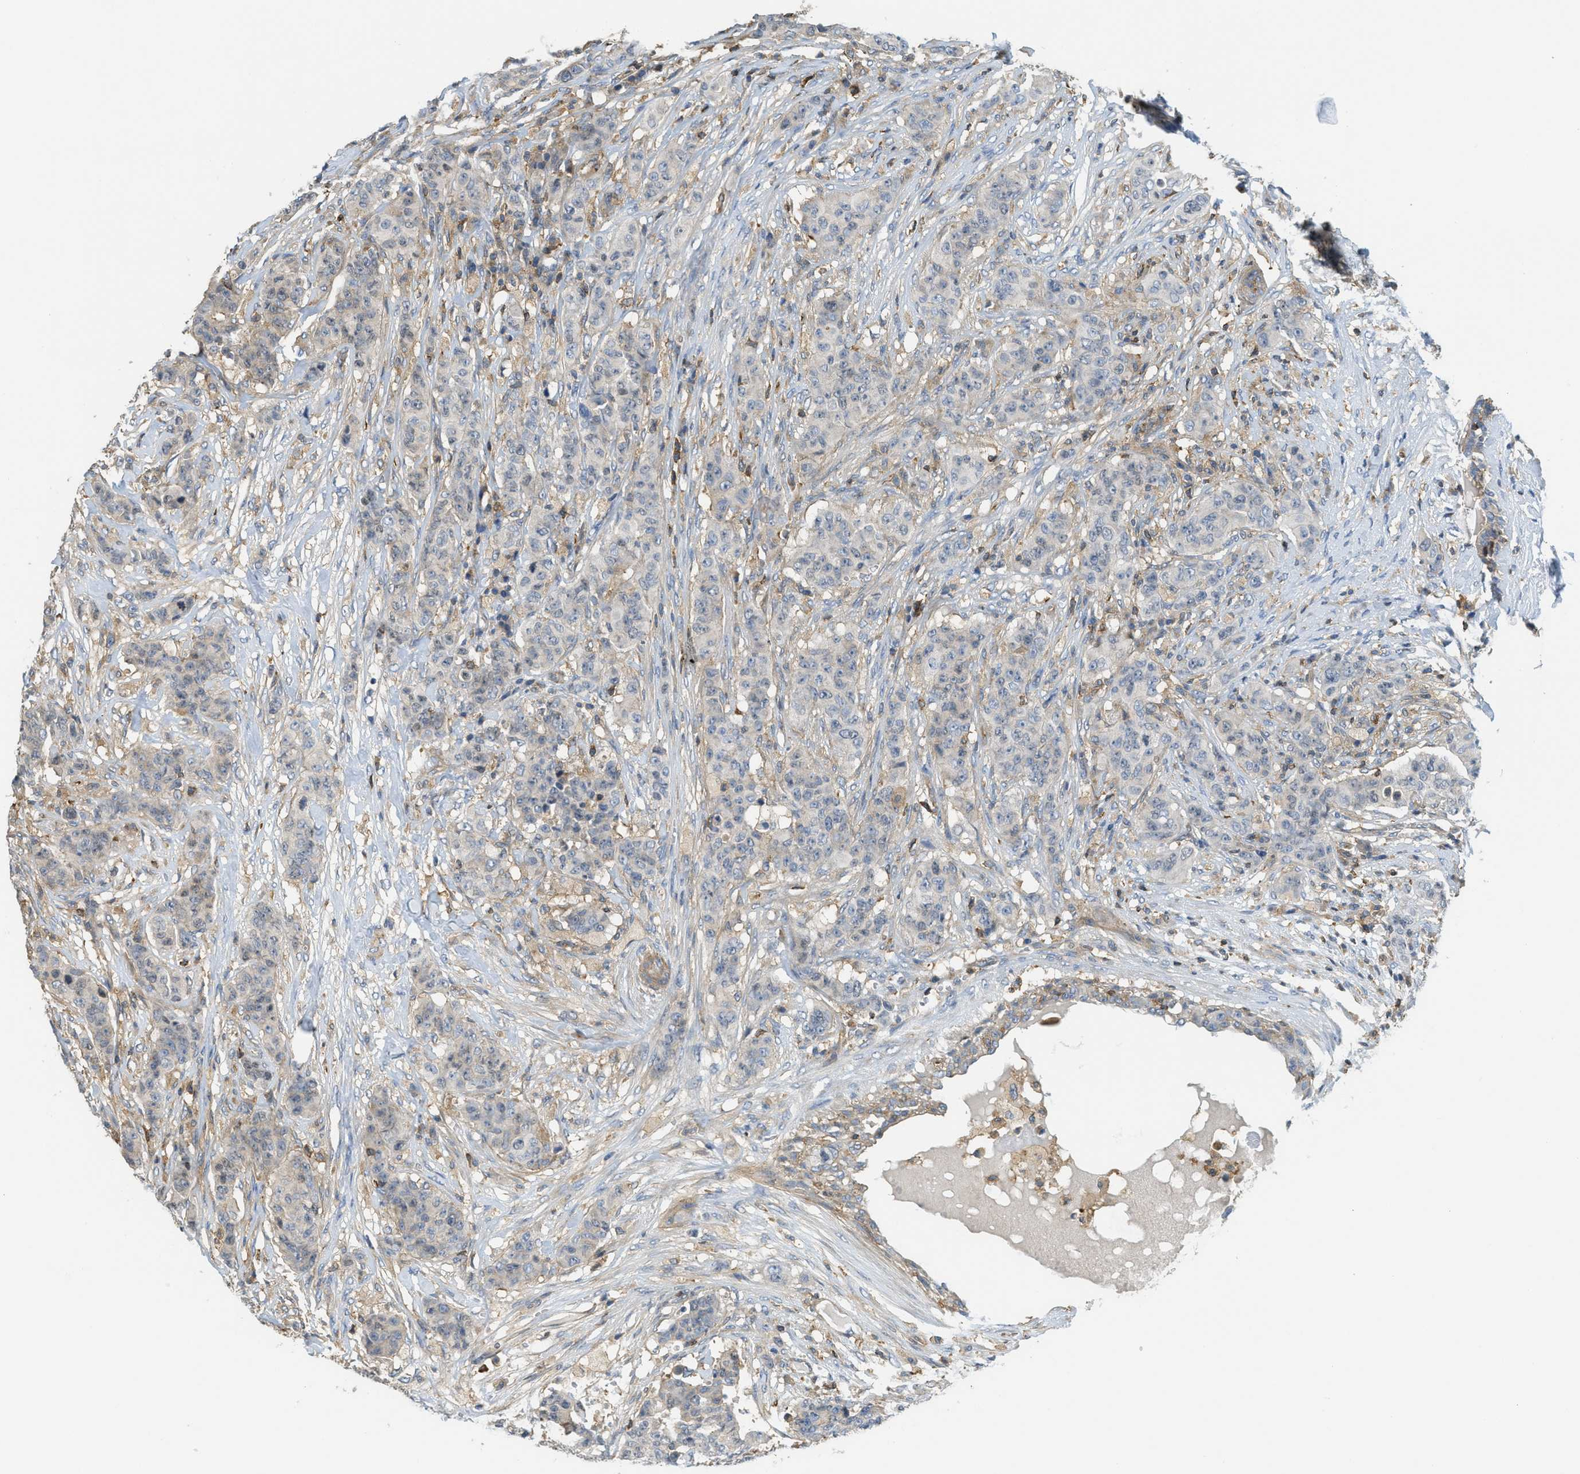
{"staining": {"intensity": "weak", "quantity": "<25%", "location": "cytoplasmic/membranous"}, "tissue": "breast cancer", "cell_type": "Tumor cells", "image_type": "cancer", "snomed": [{"axis": "morphology", "description": "Normal tissue, NOS"}, {"axis": "morphology", "description": "Duct carcinoma"}, {"axis": "topography", "description": "Breast"}], "caption": "DAB immunohistochemical staining of human breast cancer demonstrates no significant staining in tumor cells.", "gene": "GRIK2", "patient": {"sex": "female", "age": 40}}